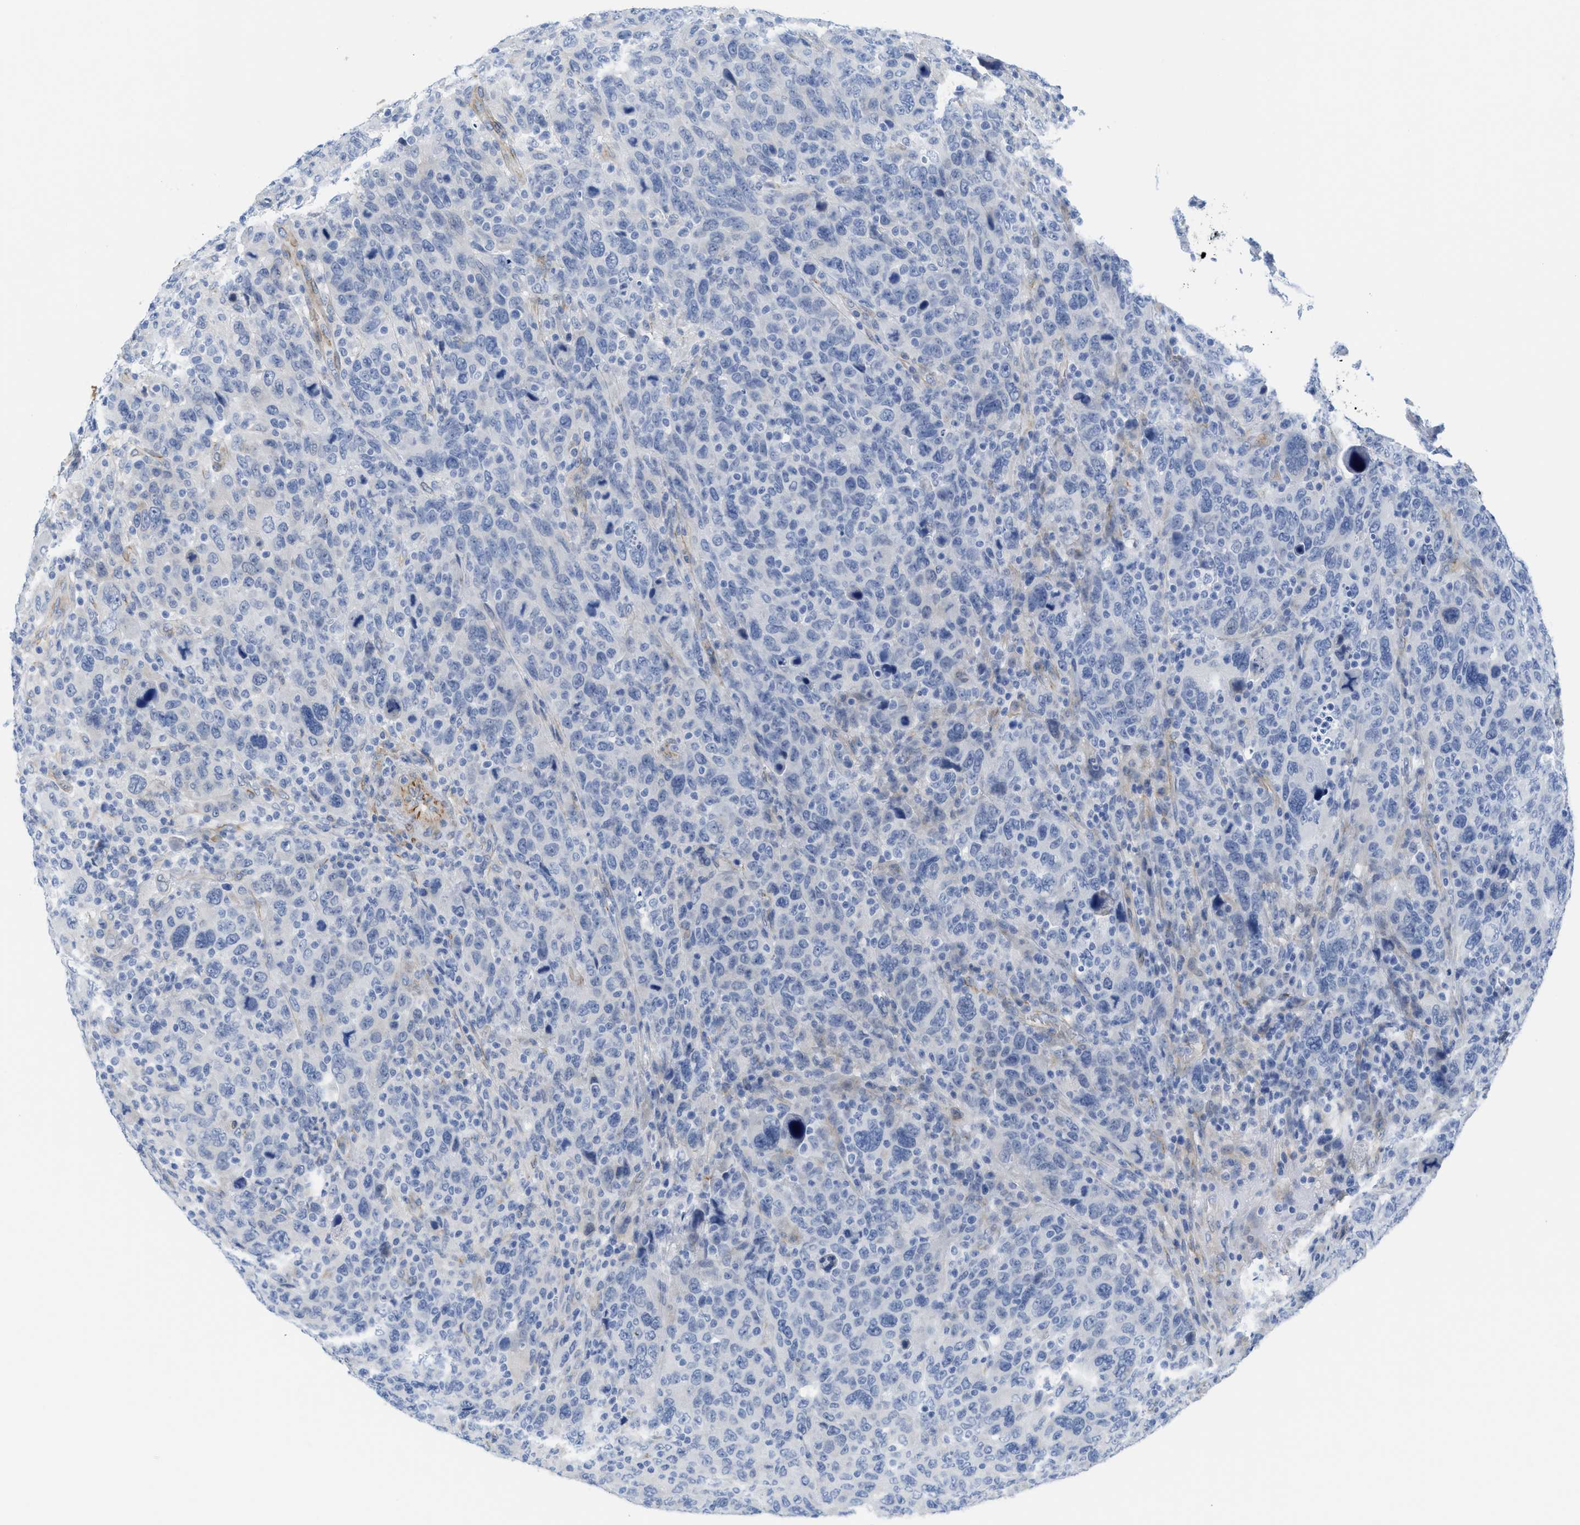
{"staining": {"intensity": "negative", "quantity": "none", "location": "none"}, "tissue": "breast cancer", "cell_type": "Tumor cells", "image_type": "cancer", "snomed": [{"axis": "morphology", "description": "Duct carcinoma"}, {"axis": "topography", "description": "Breast"}], "caption": "Image shows no protein expression in tumor cells of breast cancer (intraductal carcinoma) tissue.", "gene": "TUB", "patient": {"sex": "female", "age": 37}}